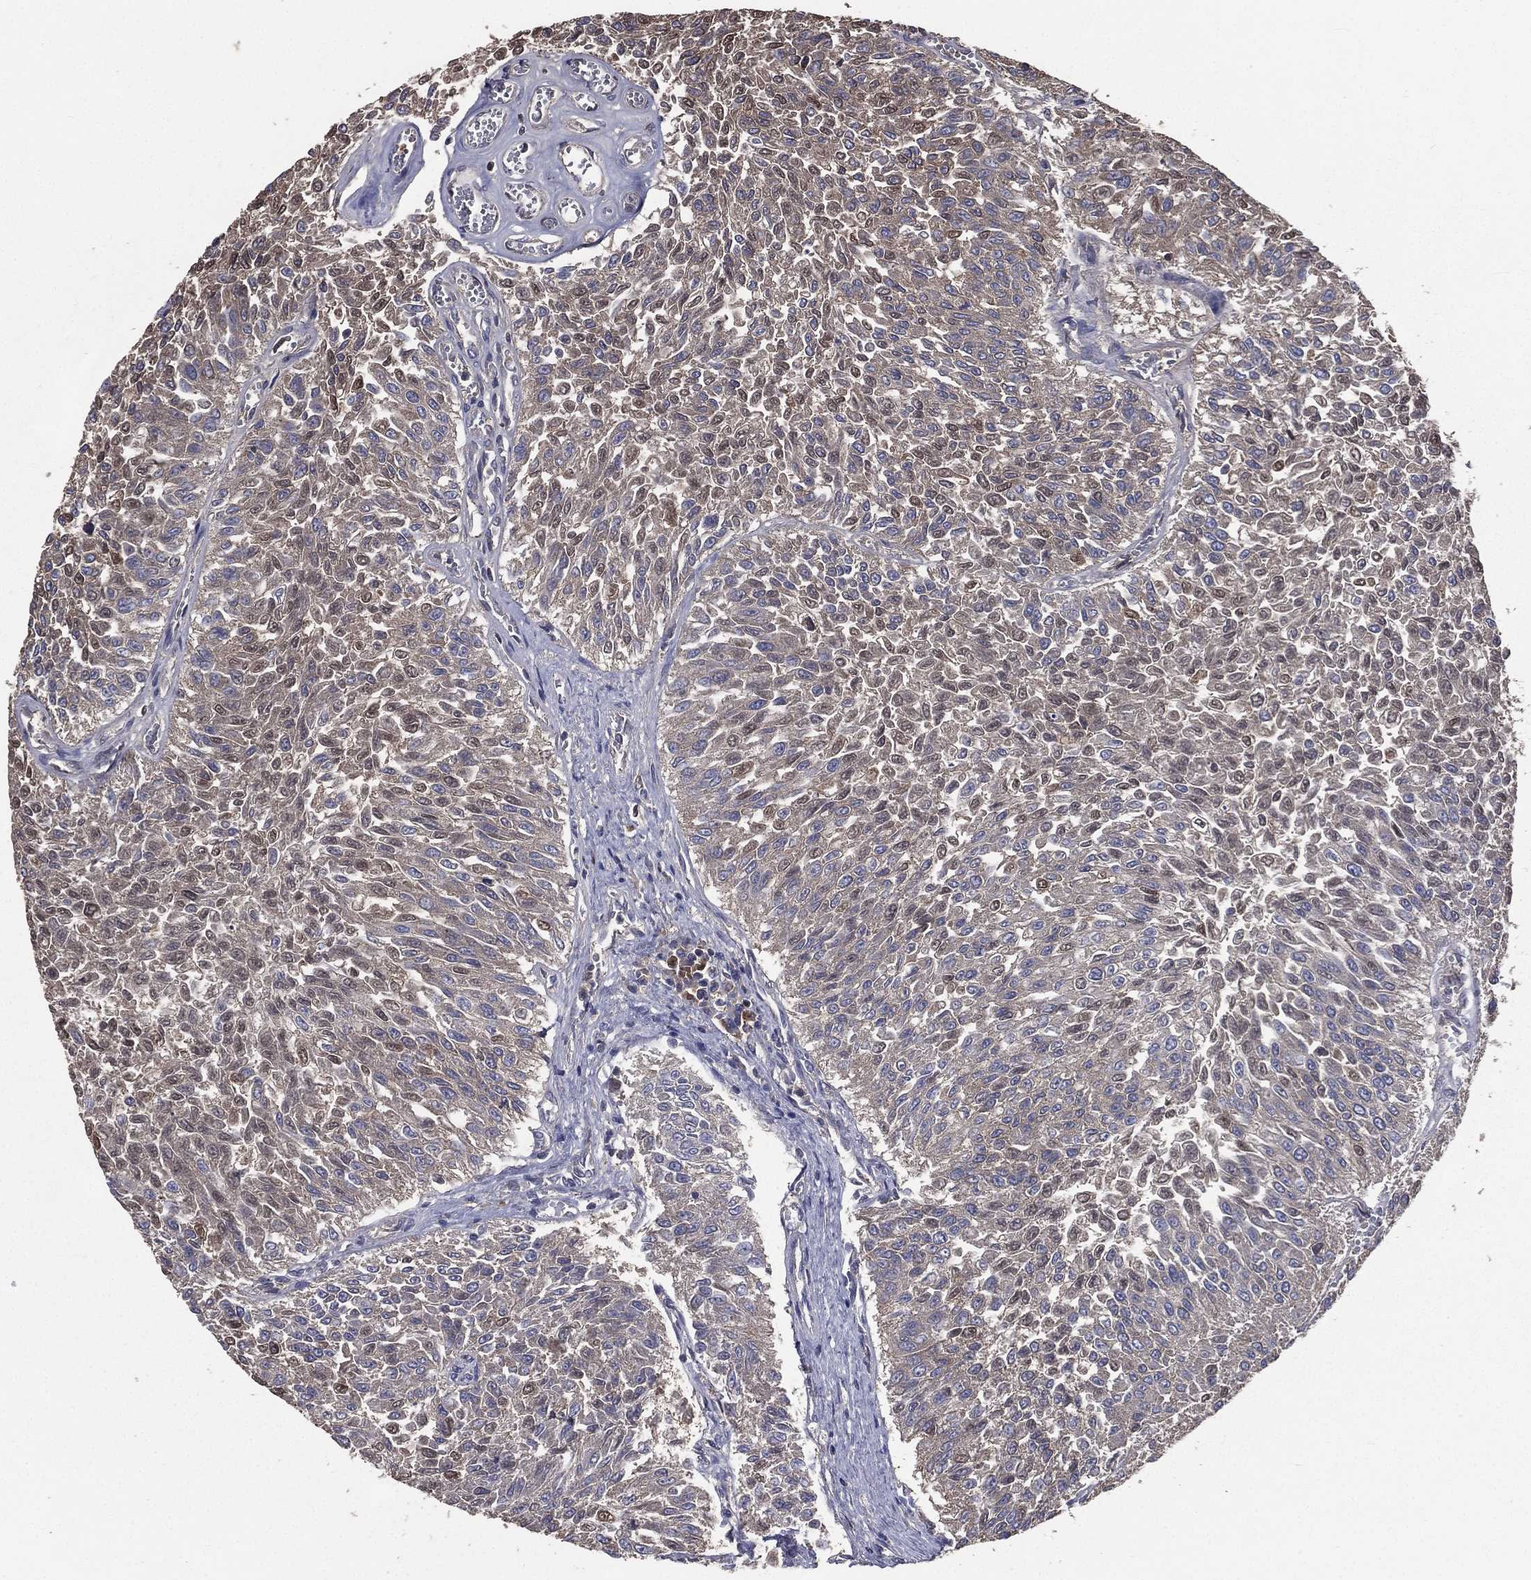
{"staining": {"intensity": "moderate", "quantity": "<25%", "location": "cytoplasmic/membranous"}, "tissue": "urothelial cancer", "cell_type": "Tumor cells", "image_type": "cancer", "snomed": [{"axis": "morphology", "description": "Urothelial carcinoma, Low grade"}, {"axis": "topography", "description": "Urinary bladder"}], "caption": "Immunohistochemical staining of human urothelial carcinoma (low-grade) reveals moderate cytoplasmic/membranous protein expression in approximately <25% of tumor cells.", "gene": "SARS1", "patient": {"sex": "male", "age": 78}}